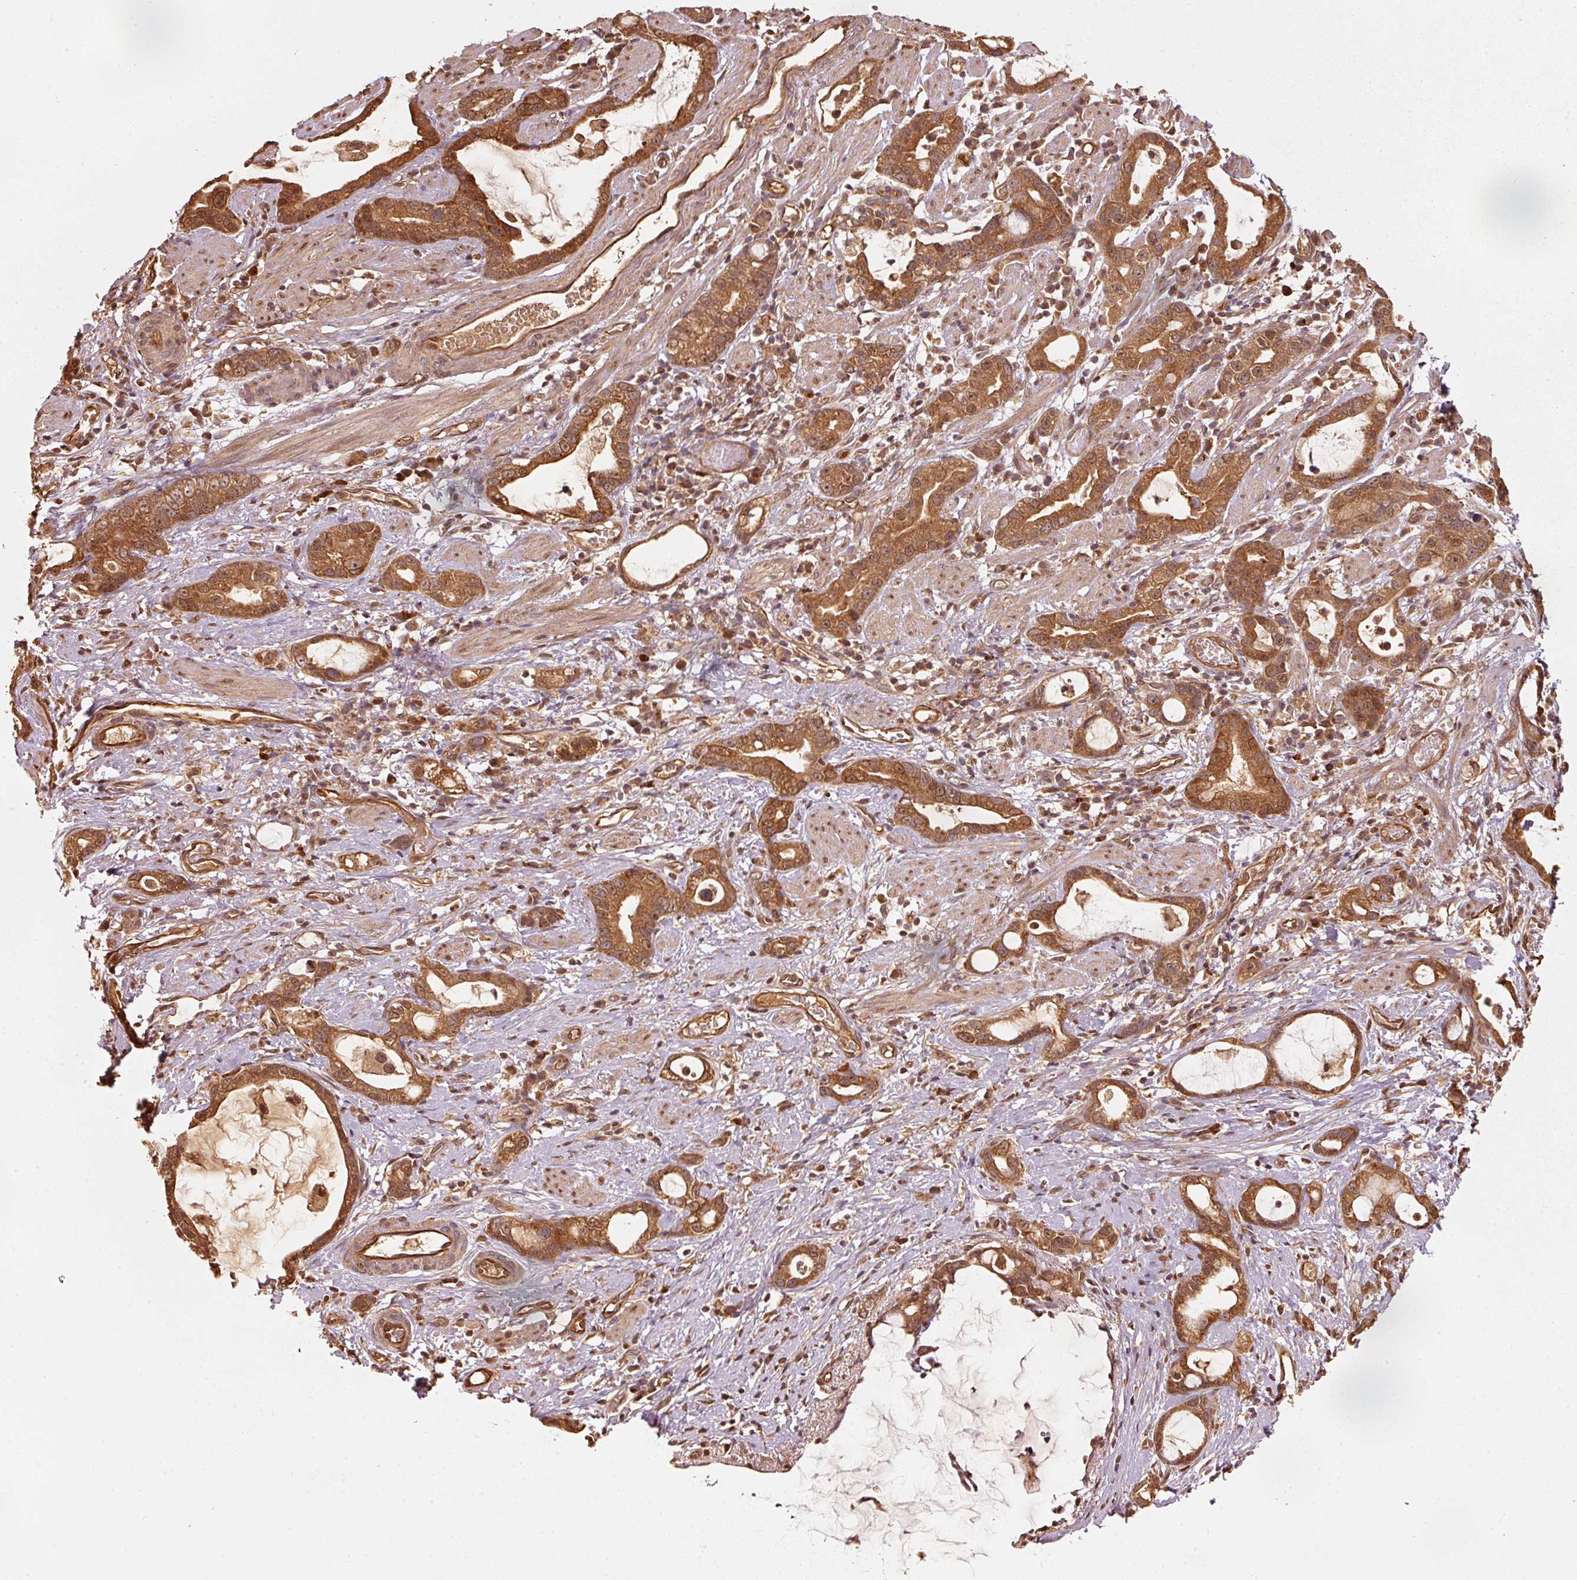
{"staining": {"intensity": "strong", "quantity": ">75%", "location": "cytoplasmic/membranous,nuclear"}, "tissue": "stomach cancer", "cell_type": "Tumor cells", "image_type": "cancer", "snomed": [{"axis": "morphology", "description": "Adenocarcinoma, NOS"}, {"axis": "topography", "description": "Stomach"}], "caption": "A high amount of strong cytoplasmic/membranous and nuclear expression is seen in about >75% of tumor cells in stomach cancer tissue. (DAB (3,3'-diaminobenzidine) IHC with brightfield microscopy, high magnification).", "gene": "STAU1", "patient": {"sex": "male", "age": 55}}